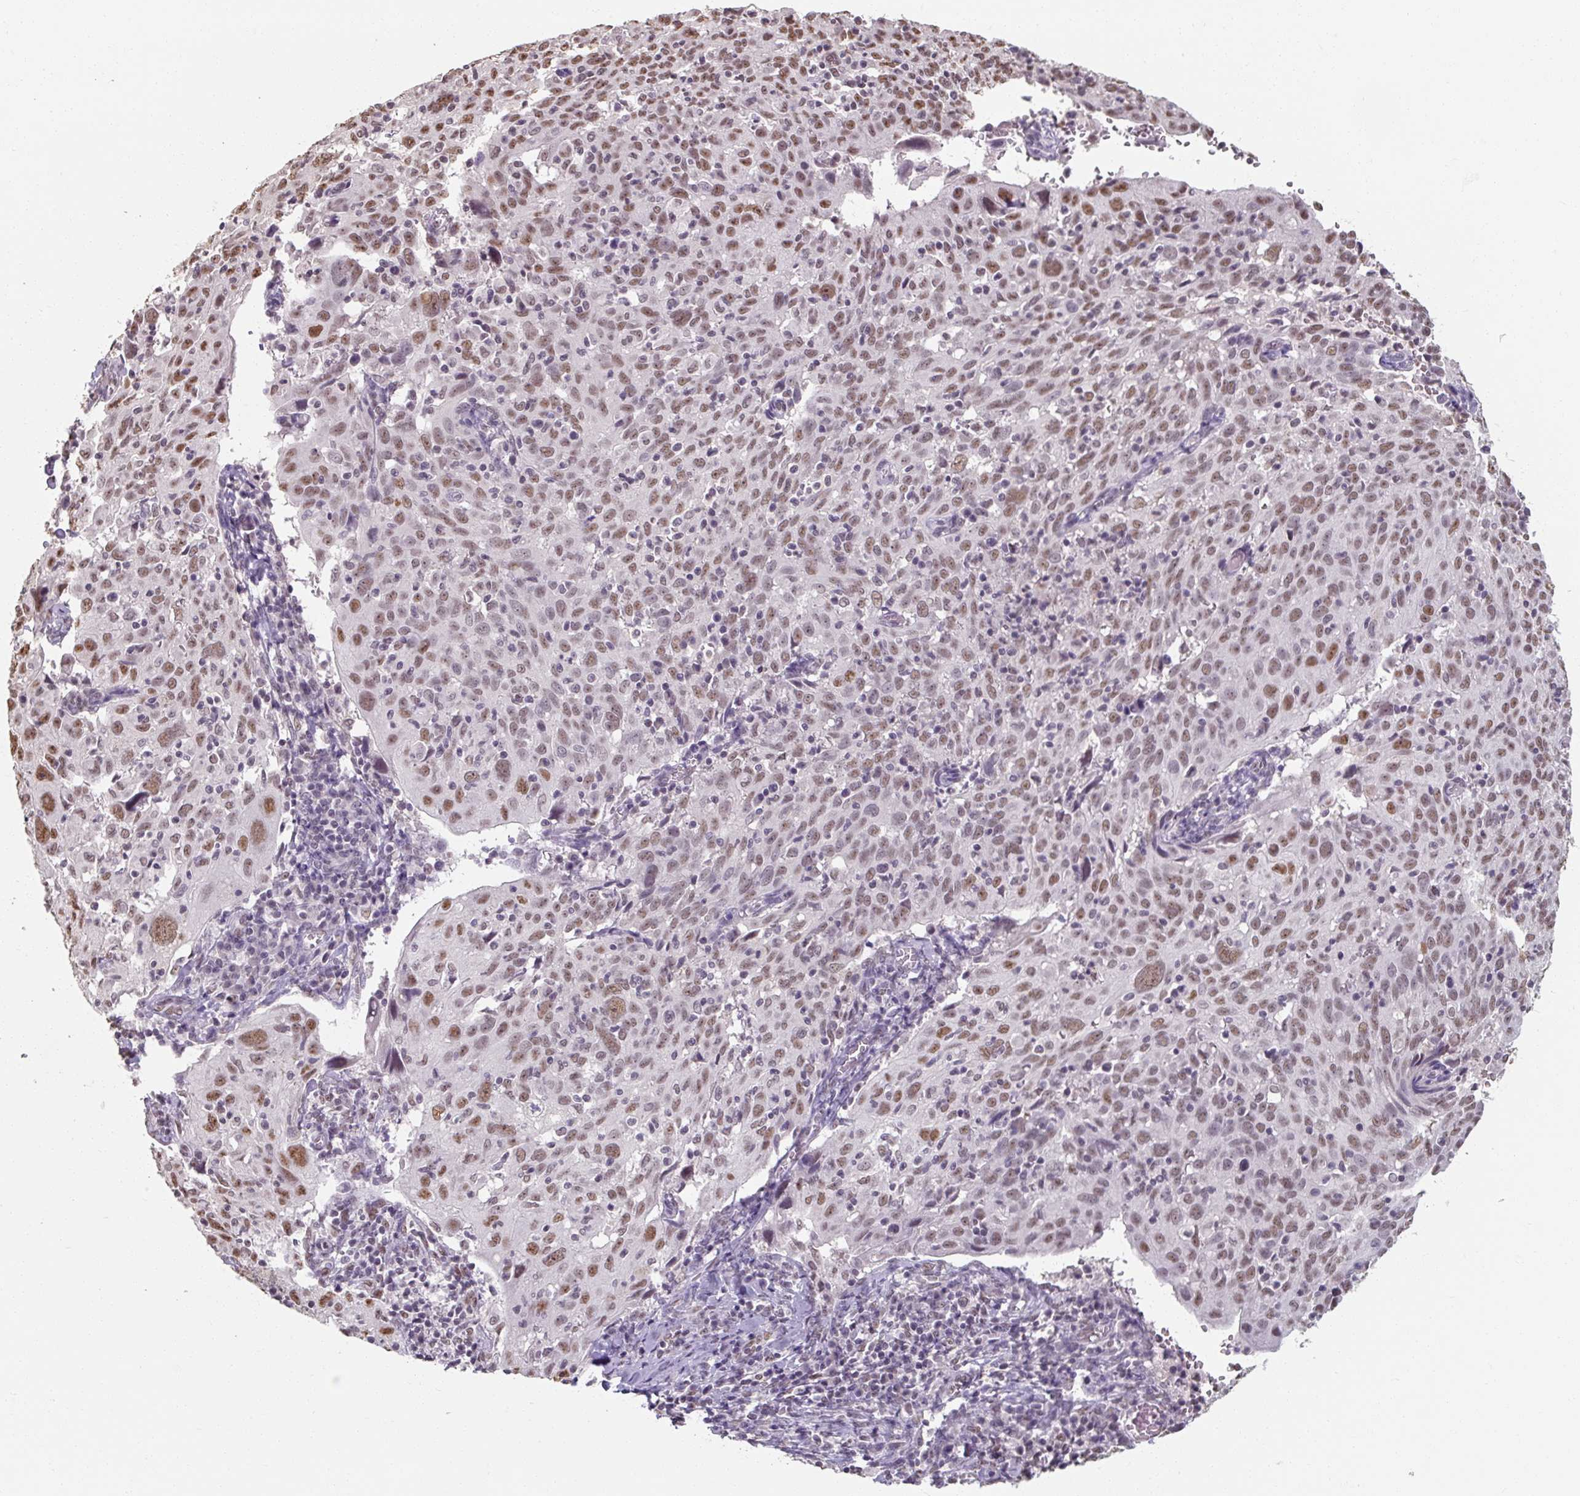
{"staining": {"intensity": "moderate", "quantity": ">75%", "location": "nuclear"}, "tissue": "cervical cancer", "cell_type": "Tumor cells", "image_type": "cancer", "snomed": [{"axis": "morphology", "description": "Squamous cell carcinoma, NOS"}, {"axis": "topography", "description": "Cervix"}], "caption": "This is an image of immunohistochemistry (IHC) staining of cervical cancer (squamous cell carcinoma), which shows moderate positivity in the nuclear of tumor cells.", "gene": "ZFTRAF1", "patient": {"sex": "female", "age": 31}}